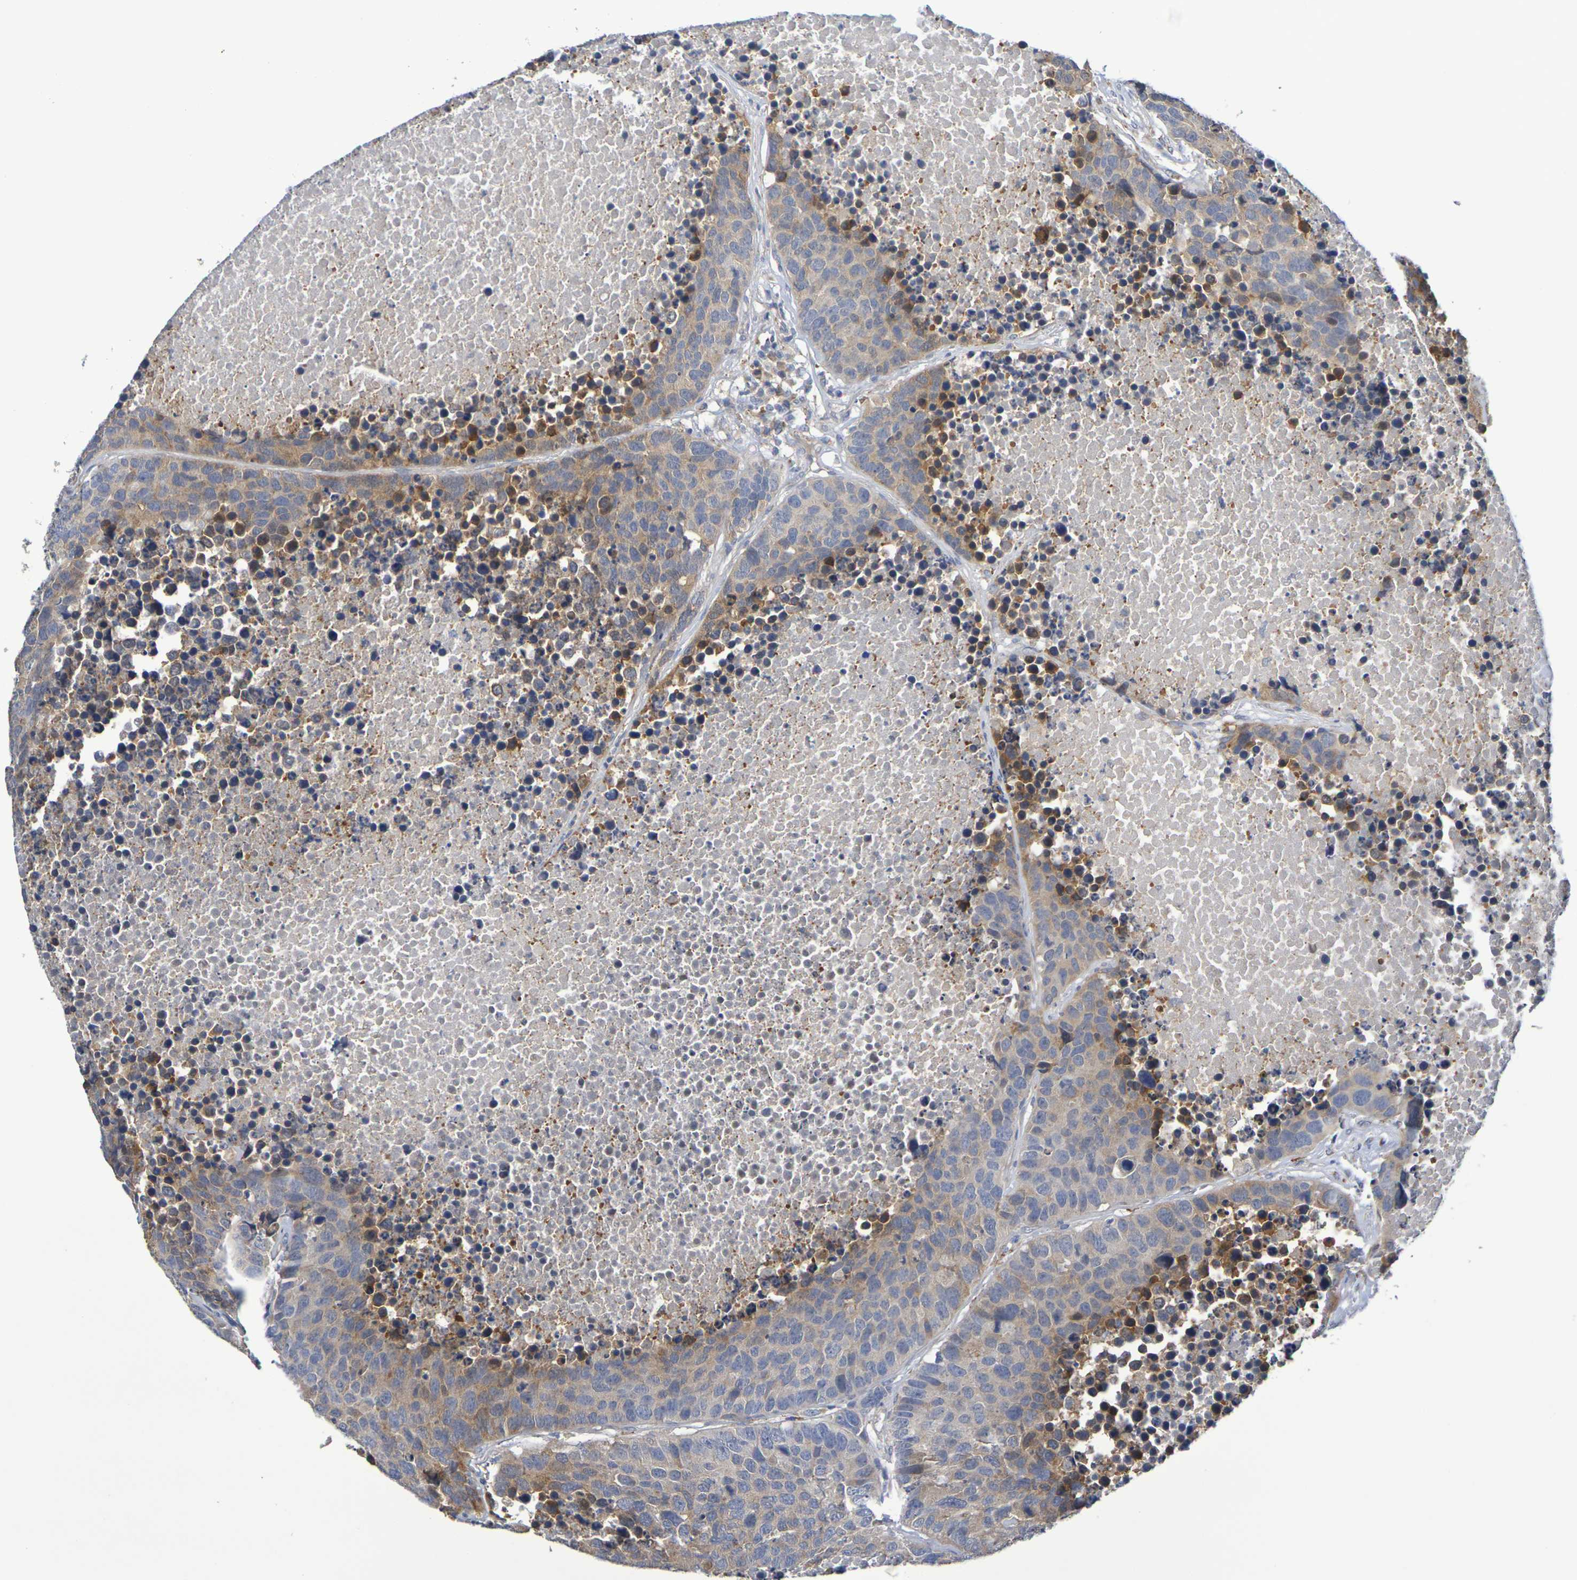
{"staining": {"intensity": "weak", "quantity": ">75%", "location": "cytoplasmic/membranous"}, "tissue": "carcinoid", "cell_type": "Tumor cells", "image_type": "cancer", "snomed": [{"axis": "morphology", "description": "Carcinoid, malignant, NOS"}, {"axis": "topography", "description": "Lung"}], "caption": "This is an image of immunohistochemistry (IHC) staining of carcinoid, which shows weak staining in the cytoplasmic/membranous of tumor cells.", "gene": "SDC4", "patient": {"sex": "male", "age": 60}}